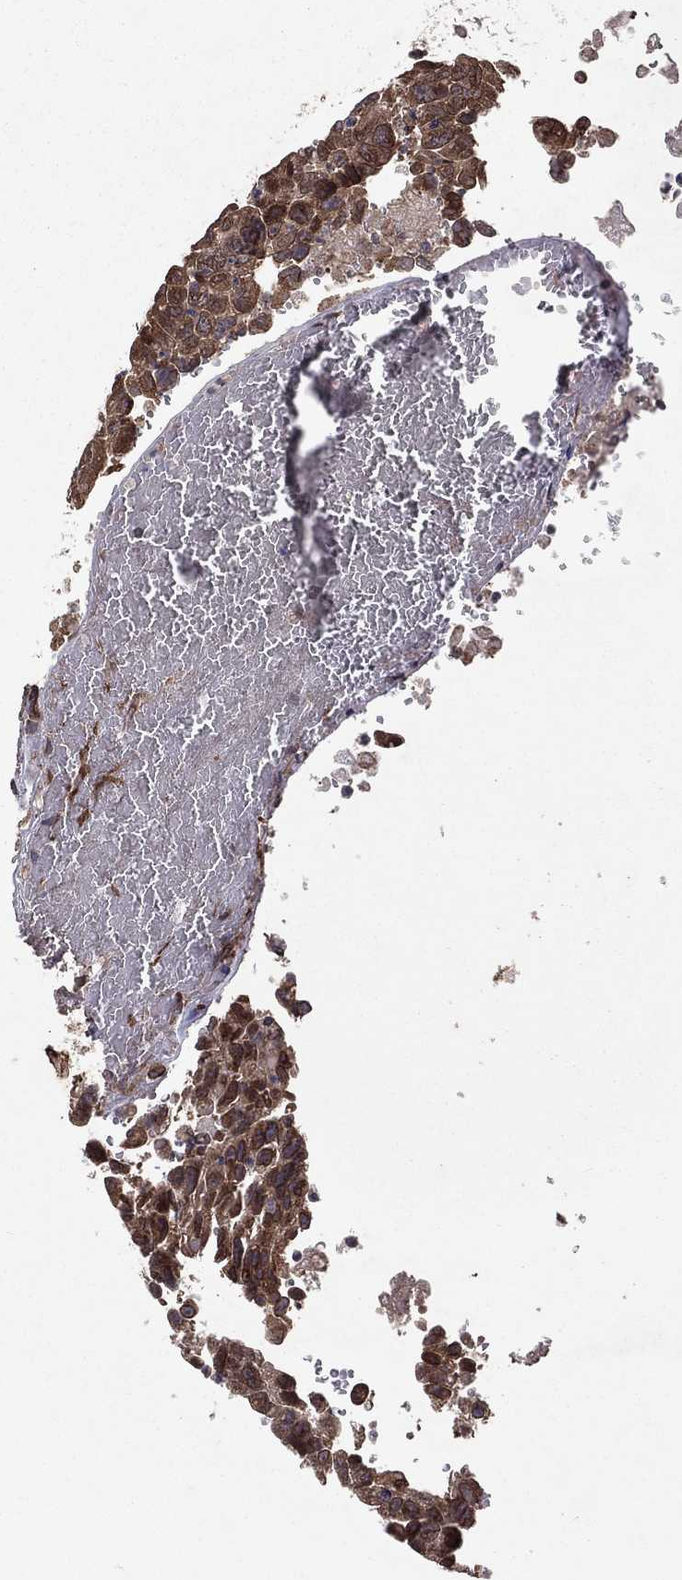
{"staining": {"intensity": "moderate", "quantity": ">75%", "location": "cytoplasmic/membranous"}, "tissue": "testis cancer", "cell_type": "Tumor cells", "image_type": "cancer", "snomed": [{"axis": "morphology", "description": "Carcinoma, Embryonal, NOS"}, {"axis": "topography", "description": "Testis"}], "caption": "Immunohistochemistry (IHC) (DAB) staining of testis cancer demonstrates moderate cytoplasmic/membranous protein expression in about >75% of tumor cells.", "gene": "CERS2", "patient": {"sex": "male", "age": 24}}